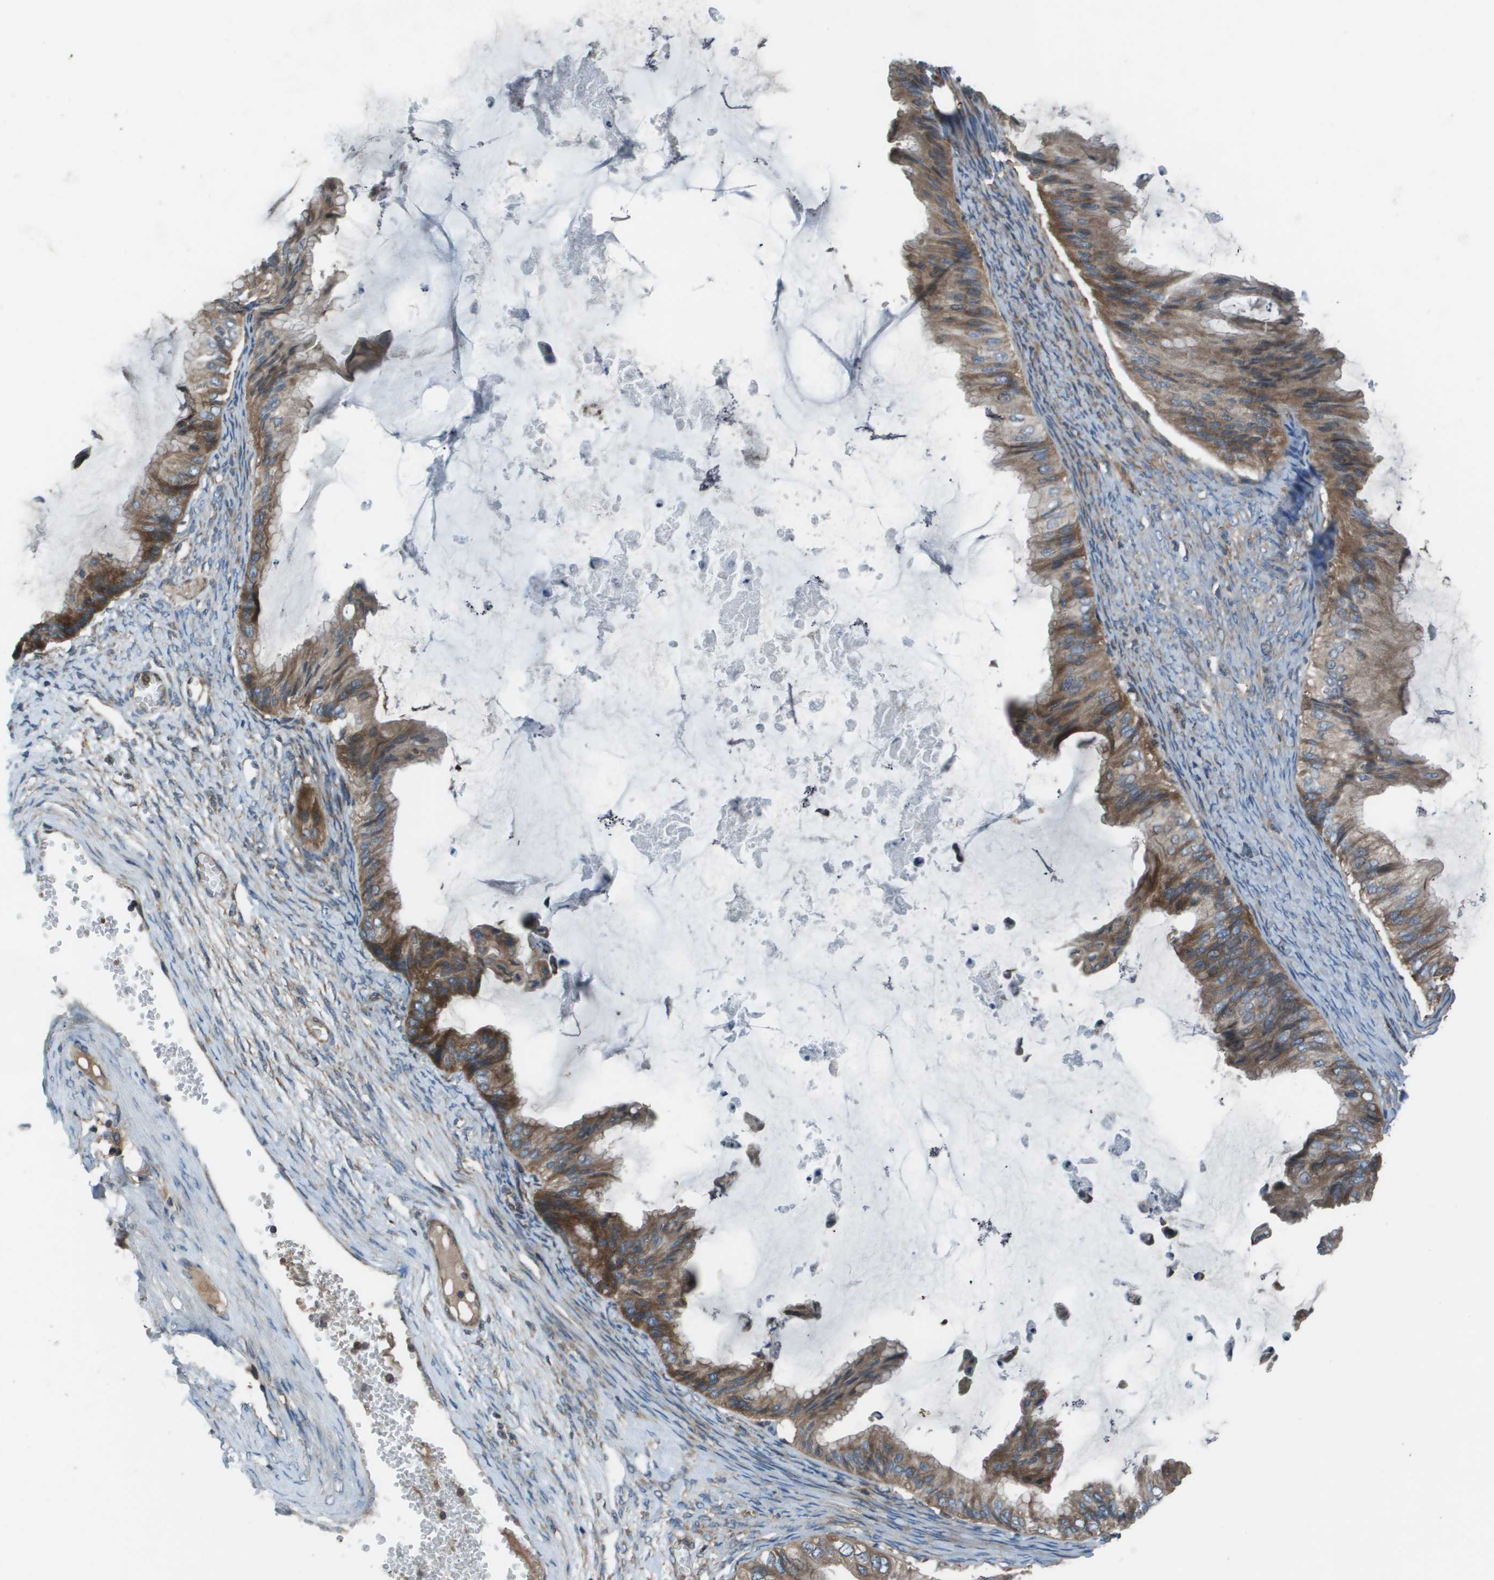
{"staining": {"intensity": "moderate", "quantity": ">75%", "location": "cytoplasmic/membranous"}, "tissue": "ovarian cancer", "cell_type": "Tumor cells", "image_type": "cancer", "snomed": [{"axis": "morphology", "description": "Cystadenocarcinoma, mucinous, NOS"}, {"axis": "topography", "description": "Ovary"}], "caption": "About >75% of tumor cells in ovarian cancer (mucinous cystadenocarcinoma) display moderate cytoplasmic/membranous protein staining as visualized by brown immunohistochemical staining.", "gene": "EIF3B", "patient": {"sex": "female", "age": 61}}